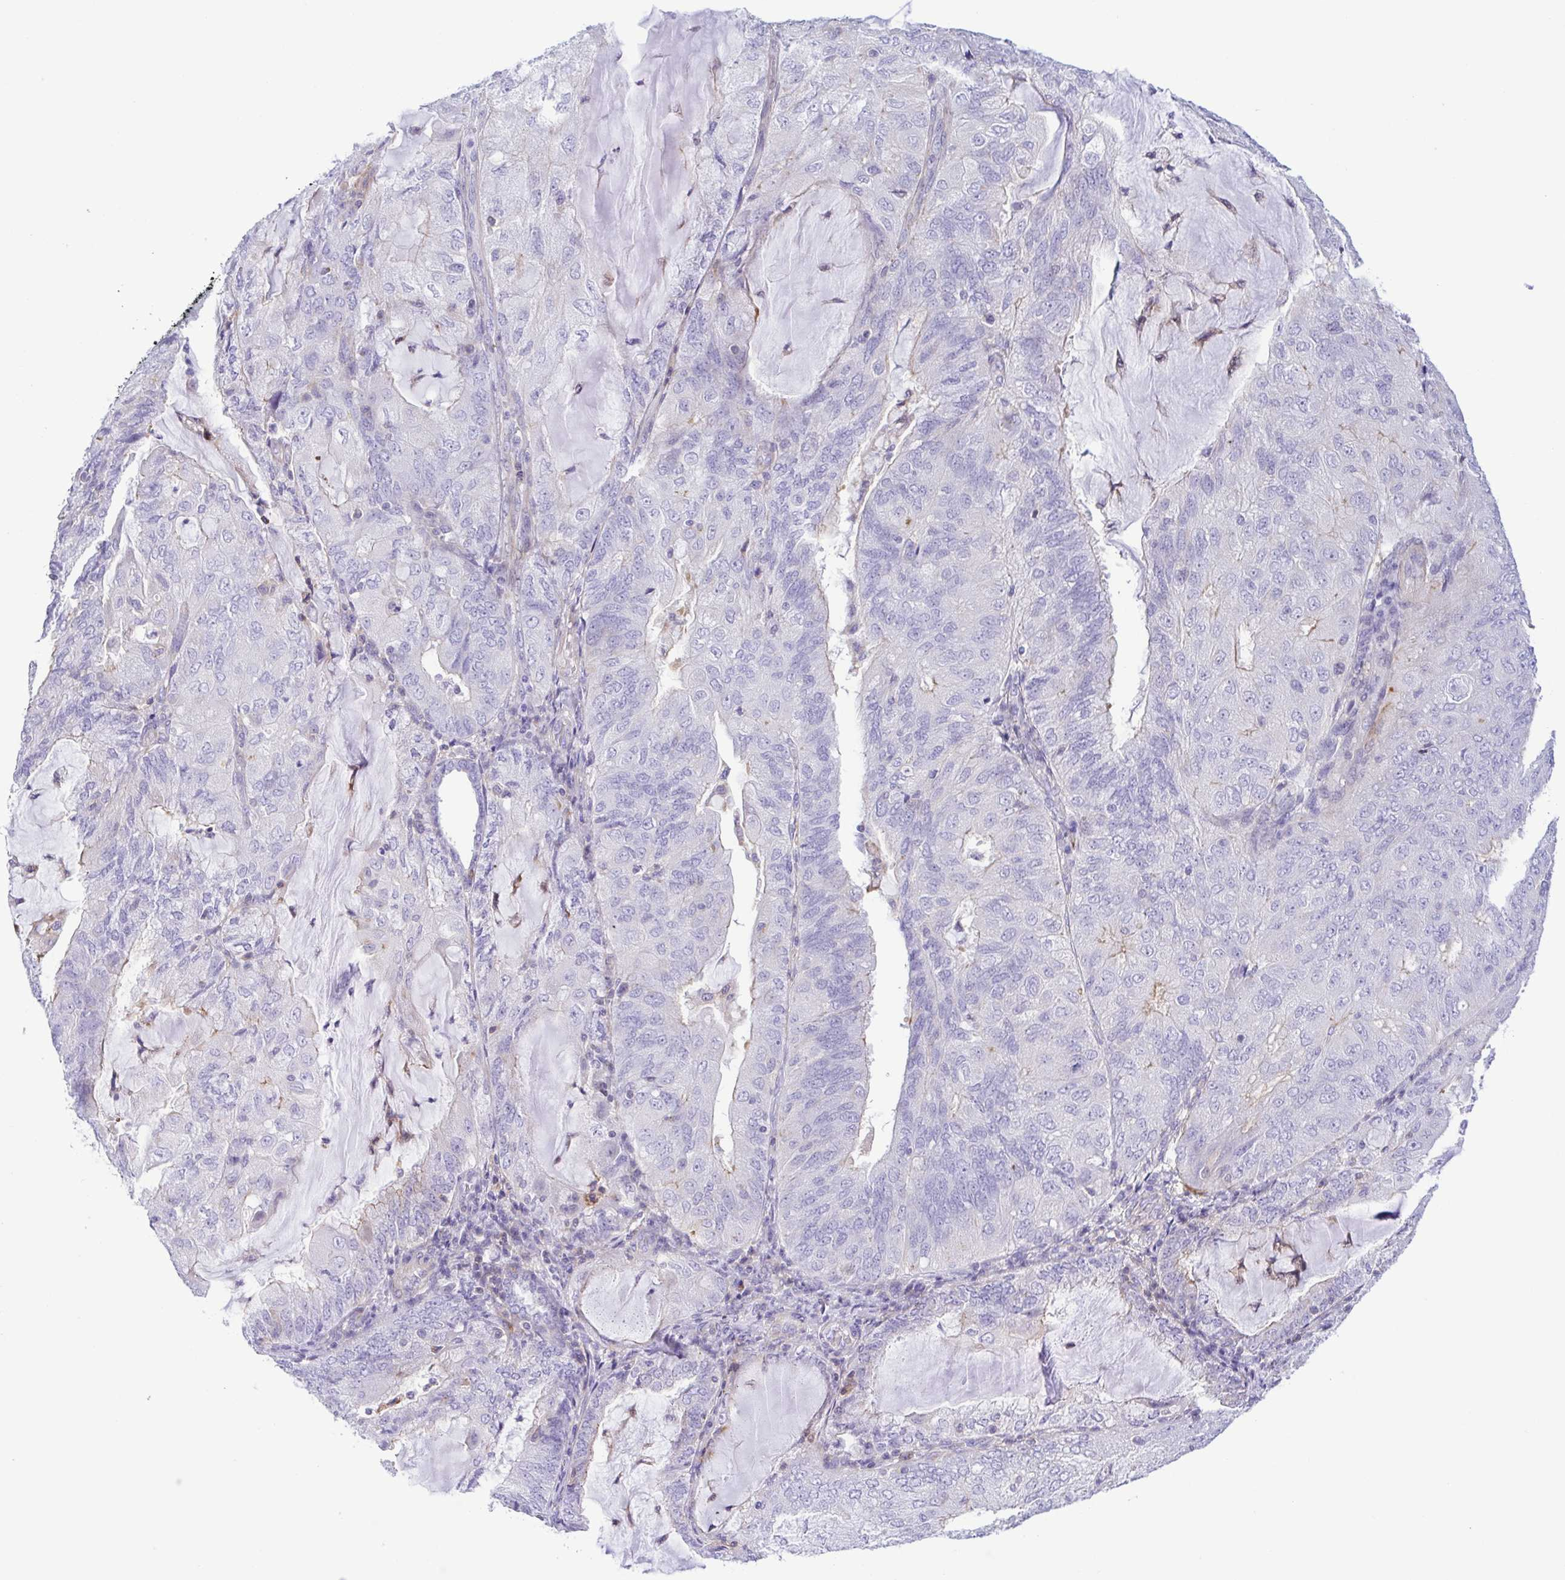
{"staining": {"intensity": "negative", "quantity": "none", "location": "none"}, "tissue": "endometrial cancer", "cell_type": "Tumor cells", "image_type": "cancer", "snomed": [{"axis": "morphology", "description": "Adenocarcinoma, NOS"}, {"axis": "topography", "description": "Endometrium"}], "caption": "Immunohistochemistry (IHC) micrograph of neoplastic tissue: endometrial cancer stained with DAB shows no significant protein expression in tumor cells.", "gene": "GPR182", "patient": {"sex": "female", "age": 81}}